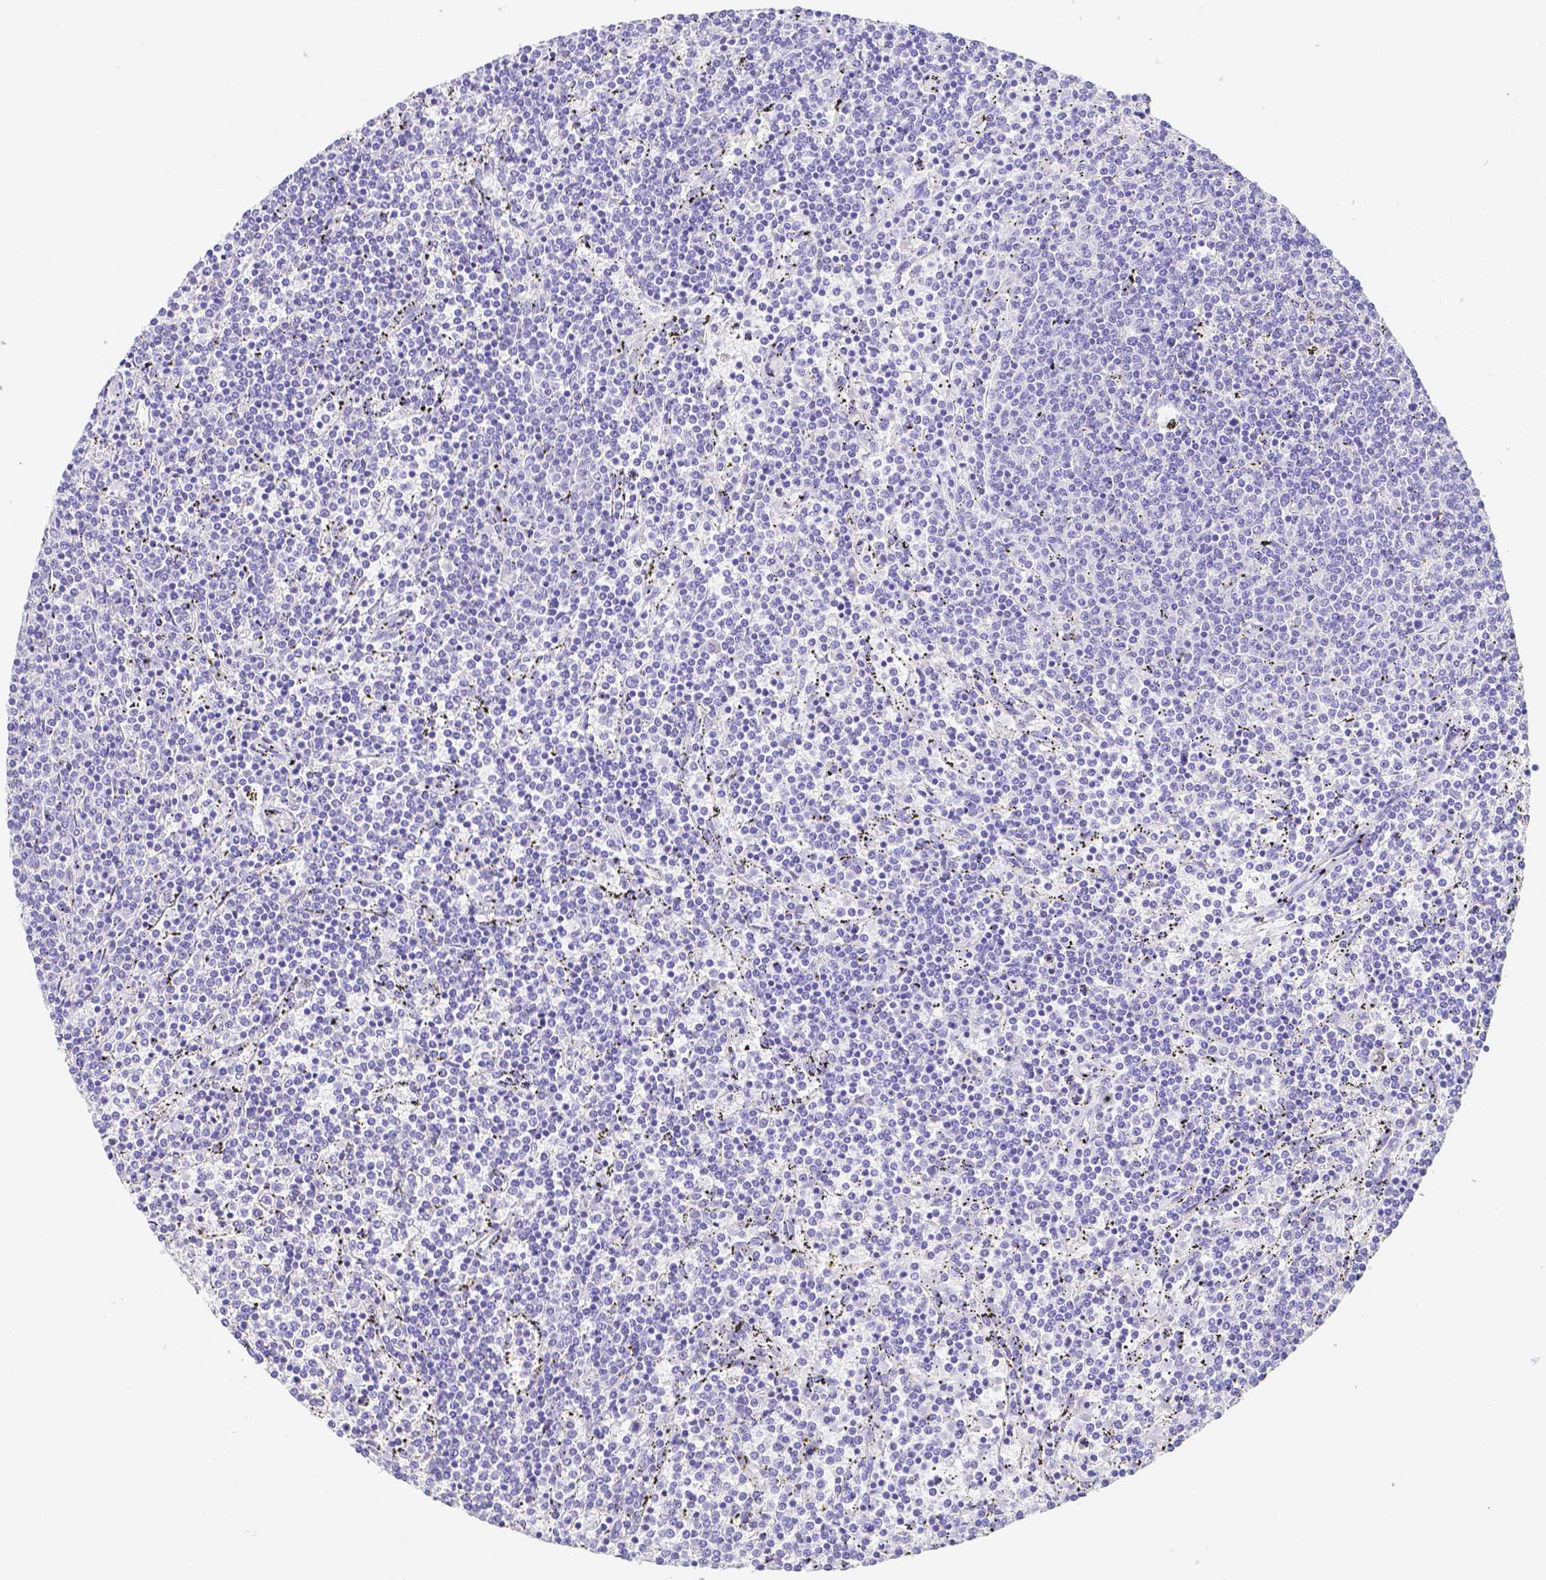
{"staining": {"intensity": "negative", "quantity": "none", "location": "none"}, "tissue": "lymphoma", "cell_type": "Tumor cells", "image_type": "cancer", "snomed": [{"axis": "morphology", "description": "Malignant lymphoma, non-Hodgkin's type, Low grade"}, {"axis": "topography", "description": "Spleen"}], "caption": "Lymphoma was stained to show a protein in brown. There is no significant expression in tumor cells.", "gene": "ZG16B", "patient": {"sex": "female", "age": 50}}